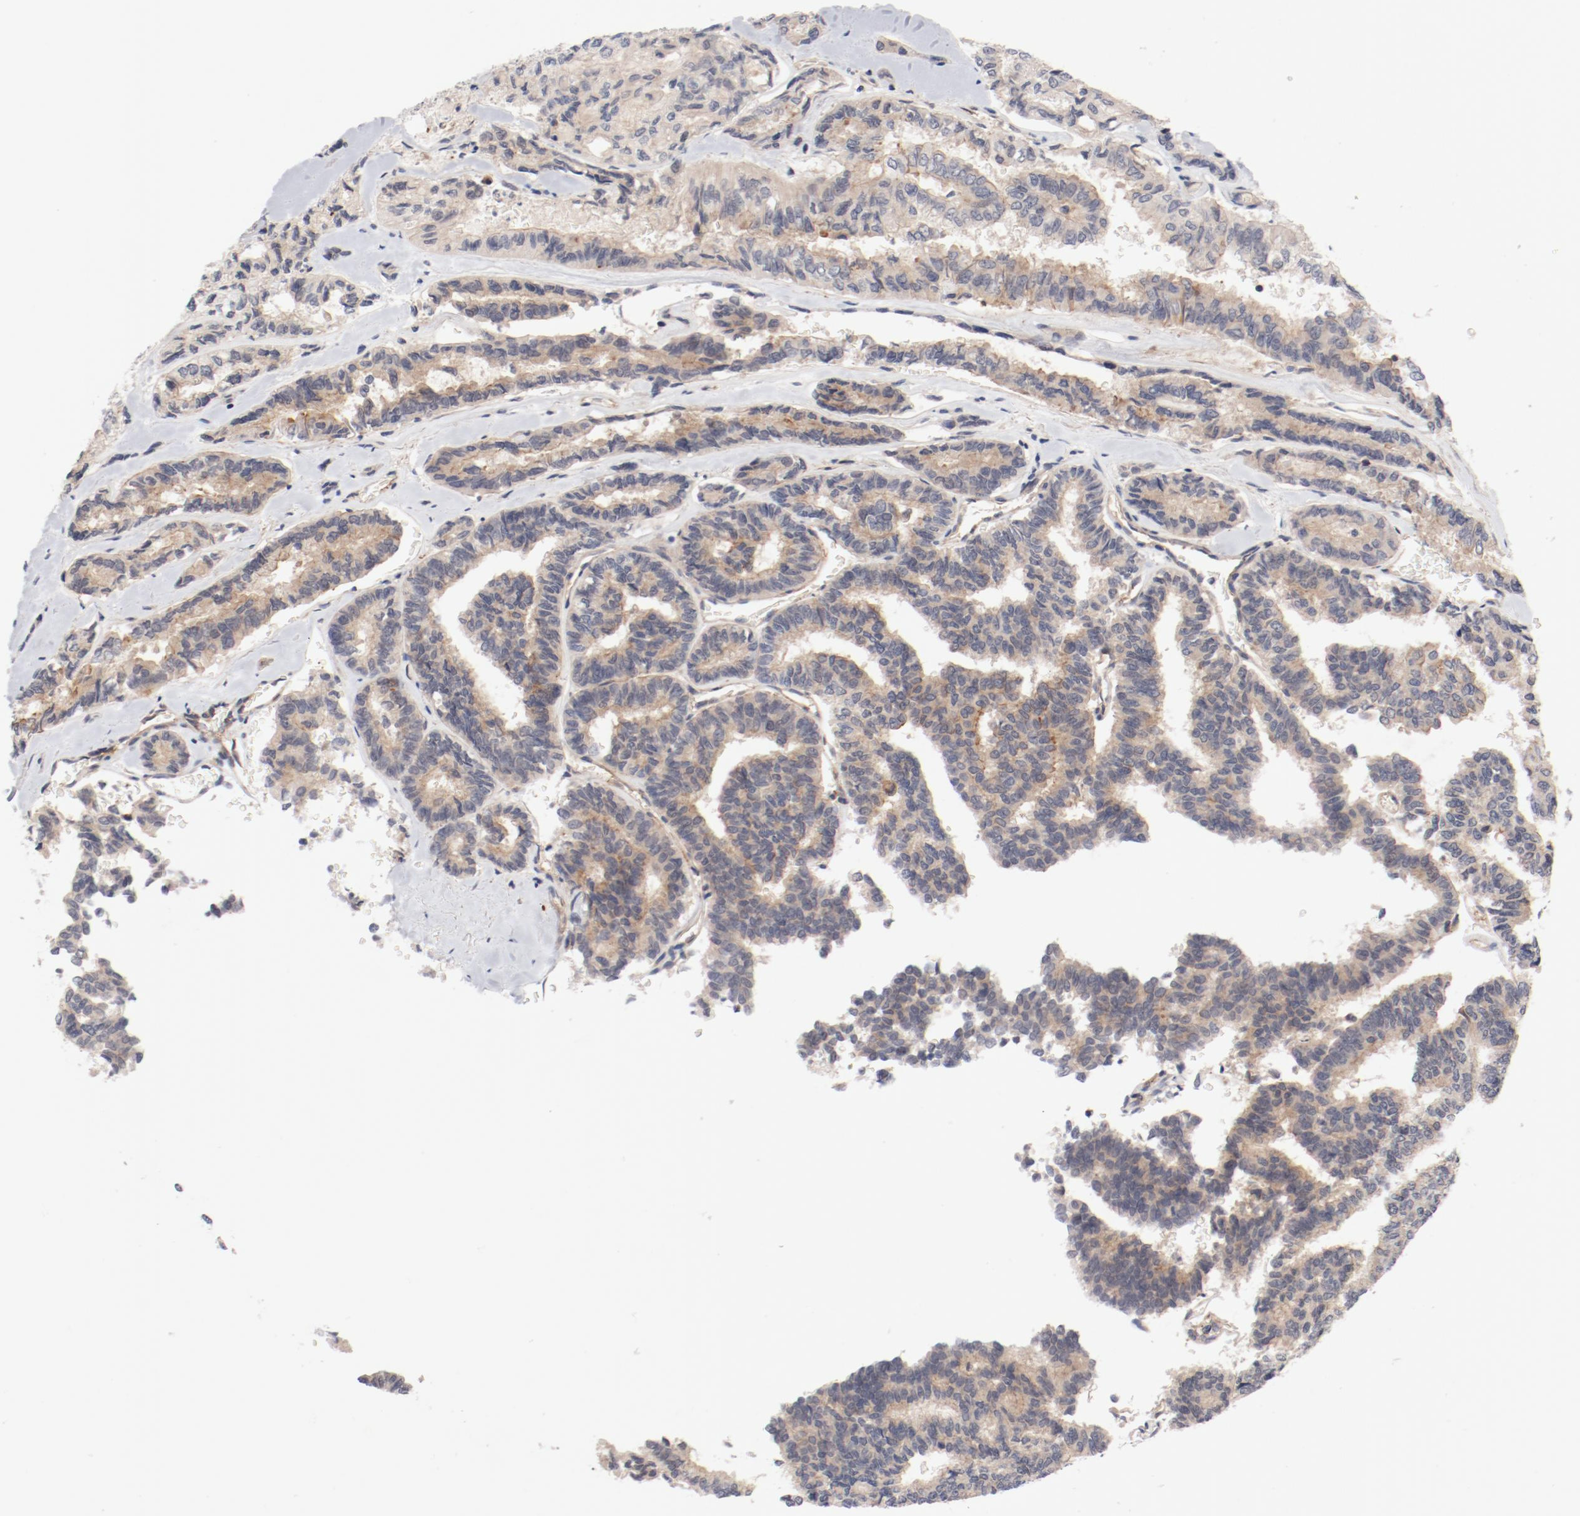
{"staining": {"intensity": "moderate", "quantity": "25%-75%", "location": "cytoplasmic/membranous"}, "tissue": "thyroid cancer", "cell_type": "Tumor cells", "image_type": "cancer", "snomed": [{"axis": "morphology", "description": "Papillary adenocarcinoma, NOS"}, {"axis": "topography", "description": "Thyroid gland"}], "caption": "This is an image of immunohistochemistry (IHC) staining of thyroid papillary adenocarcinoma, which shows moderate staining in the cytoplasmic/membranous of tumor cells.", "gene": "ZNF267", "patient": {"sex": "female", "age": 35}}